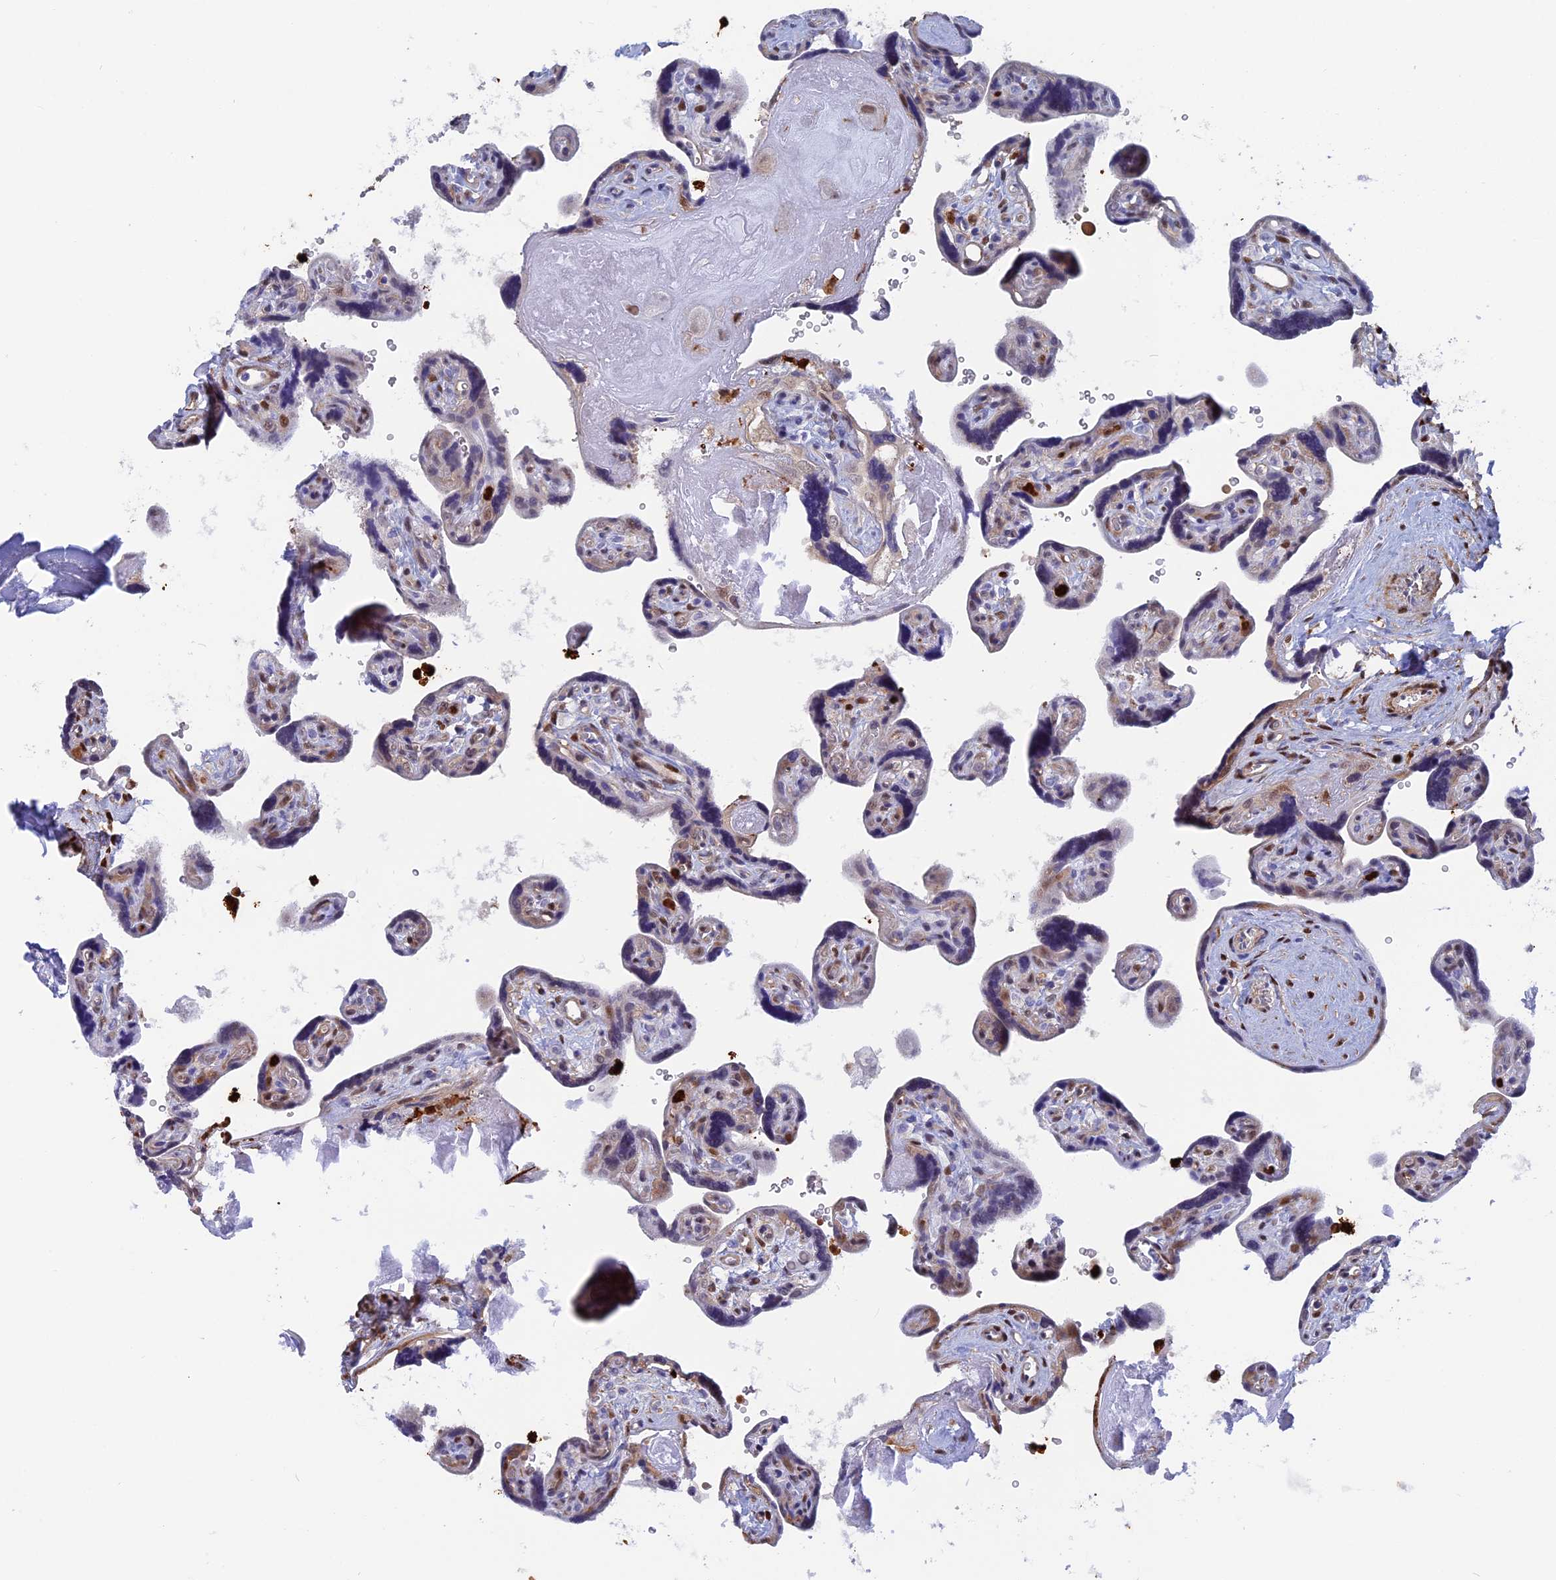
{"staining": {"intensity": "moderate", "quantity": ">75%", "location": "nuclear"}, "tissue": "placenta", "cell_type": "Decidual cells", "image_type": "normal", "snomed": [{"axis": "morphology", "description": "Normal tissue, NOS"}, {"axis": "topography", "description": "Placenta"}], "caption": "IHC histopathology image of normal placenta: human placenta stained using immunohistochemistry (IHC) reveals medium levels of moderate protein expression localized specifically in the nuclear of decidual cells, appearing as a nuclear brown color.", "gene": "SLC26A1", "patient": {"sex": "female", "age": 39}}